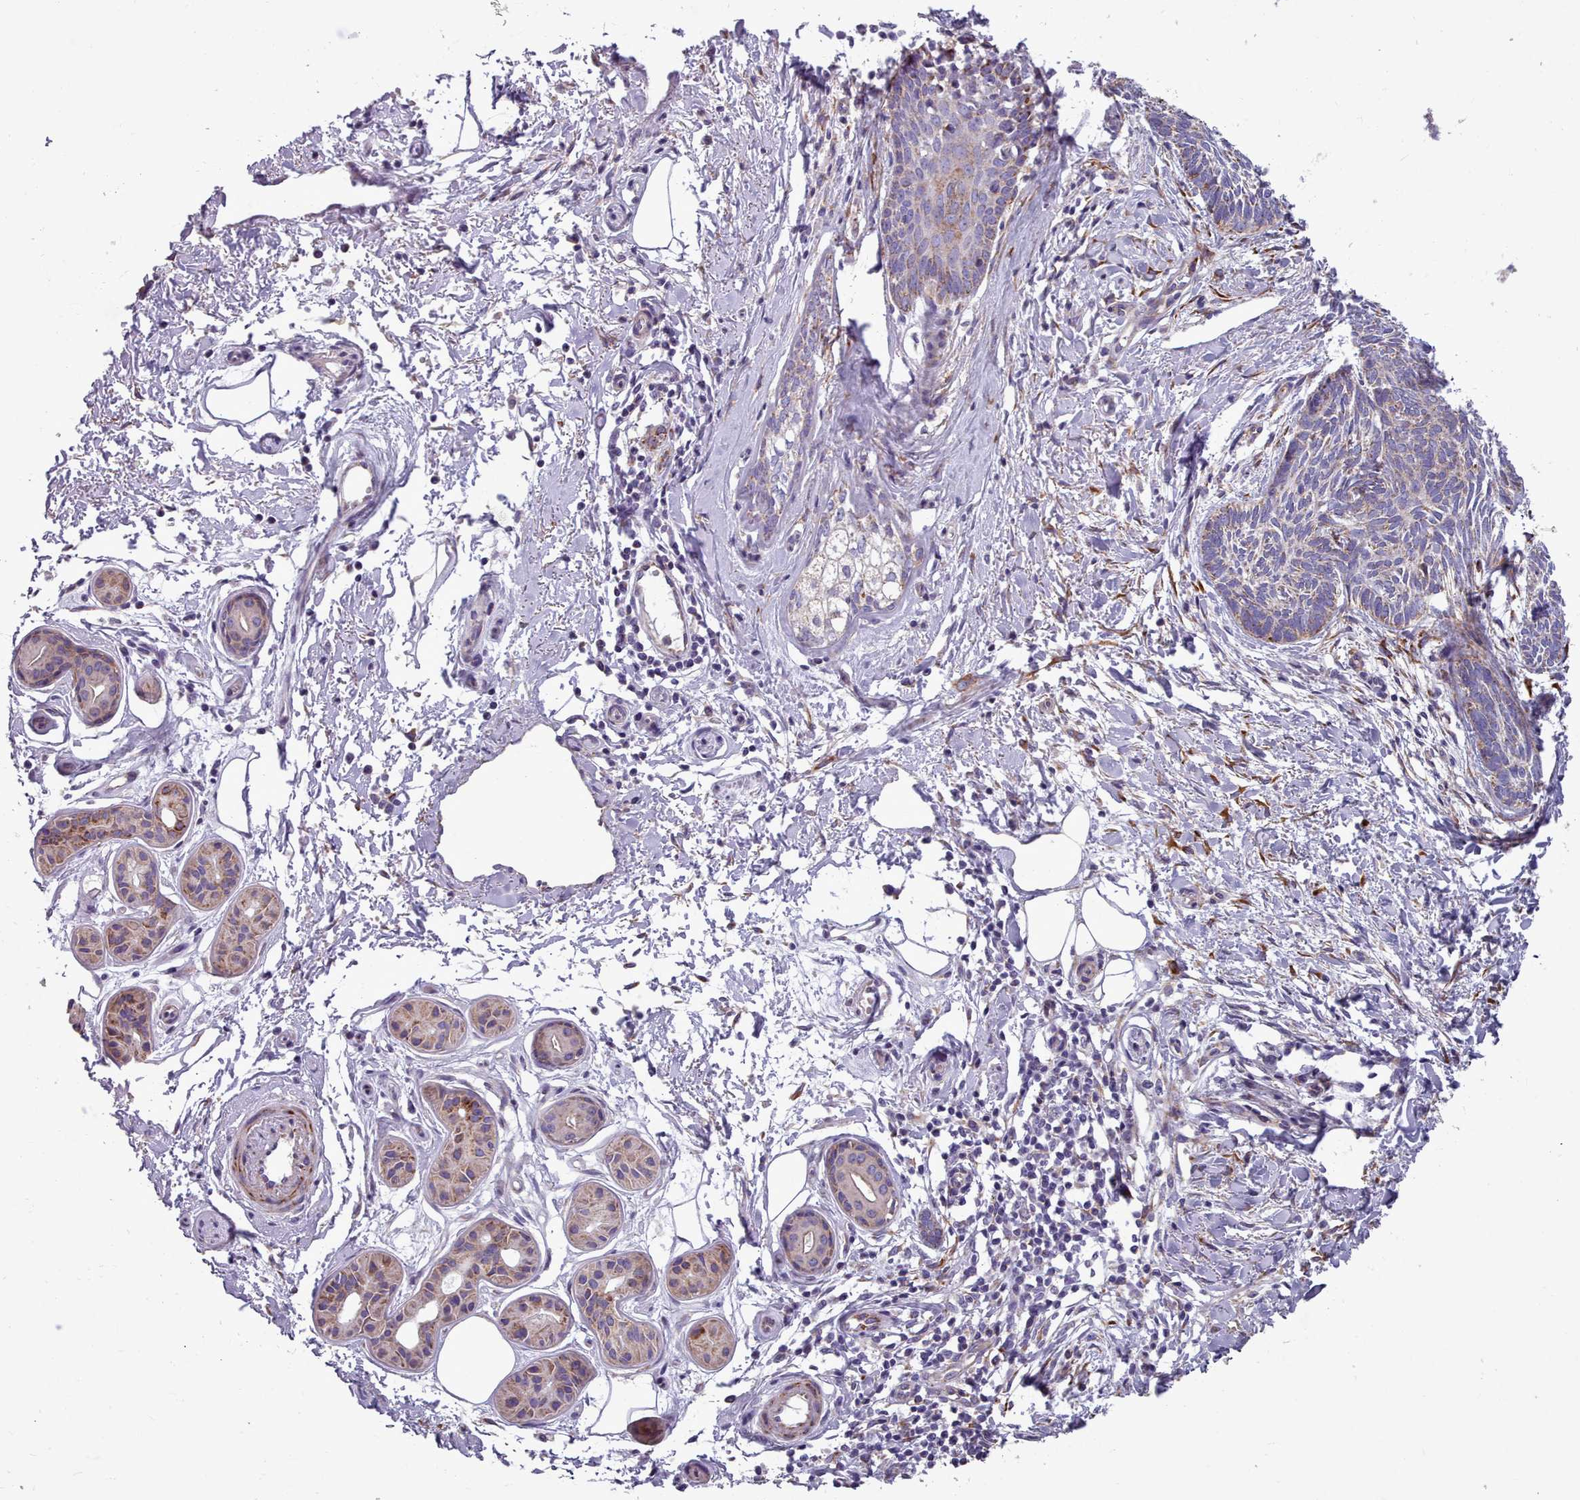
{"staining": {"intensity": "weak", "quantity": "<25%", "location": "cytoplasmic/membranous"}, "tissue": "skin cancer", "cell_type": "Tumor cells", "image_type": "cancer", "snomed": [{"axis": "morphology", "description": "Basal cell carcinoma"}, {"axis": "topography", "description": "Skin"}], "caption": "Immunohistochemical staining of basal cell carcinoma (skin) shows no significant staining in tumor cells.", "gene": "FKBP10", "patient": {"sex": "female", "age": 81}}